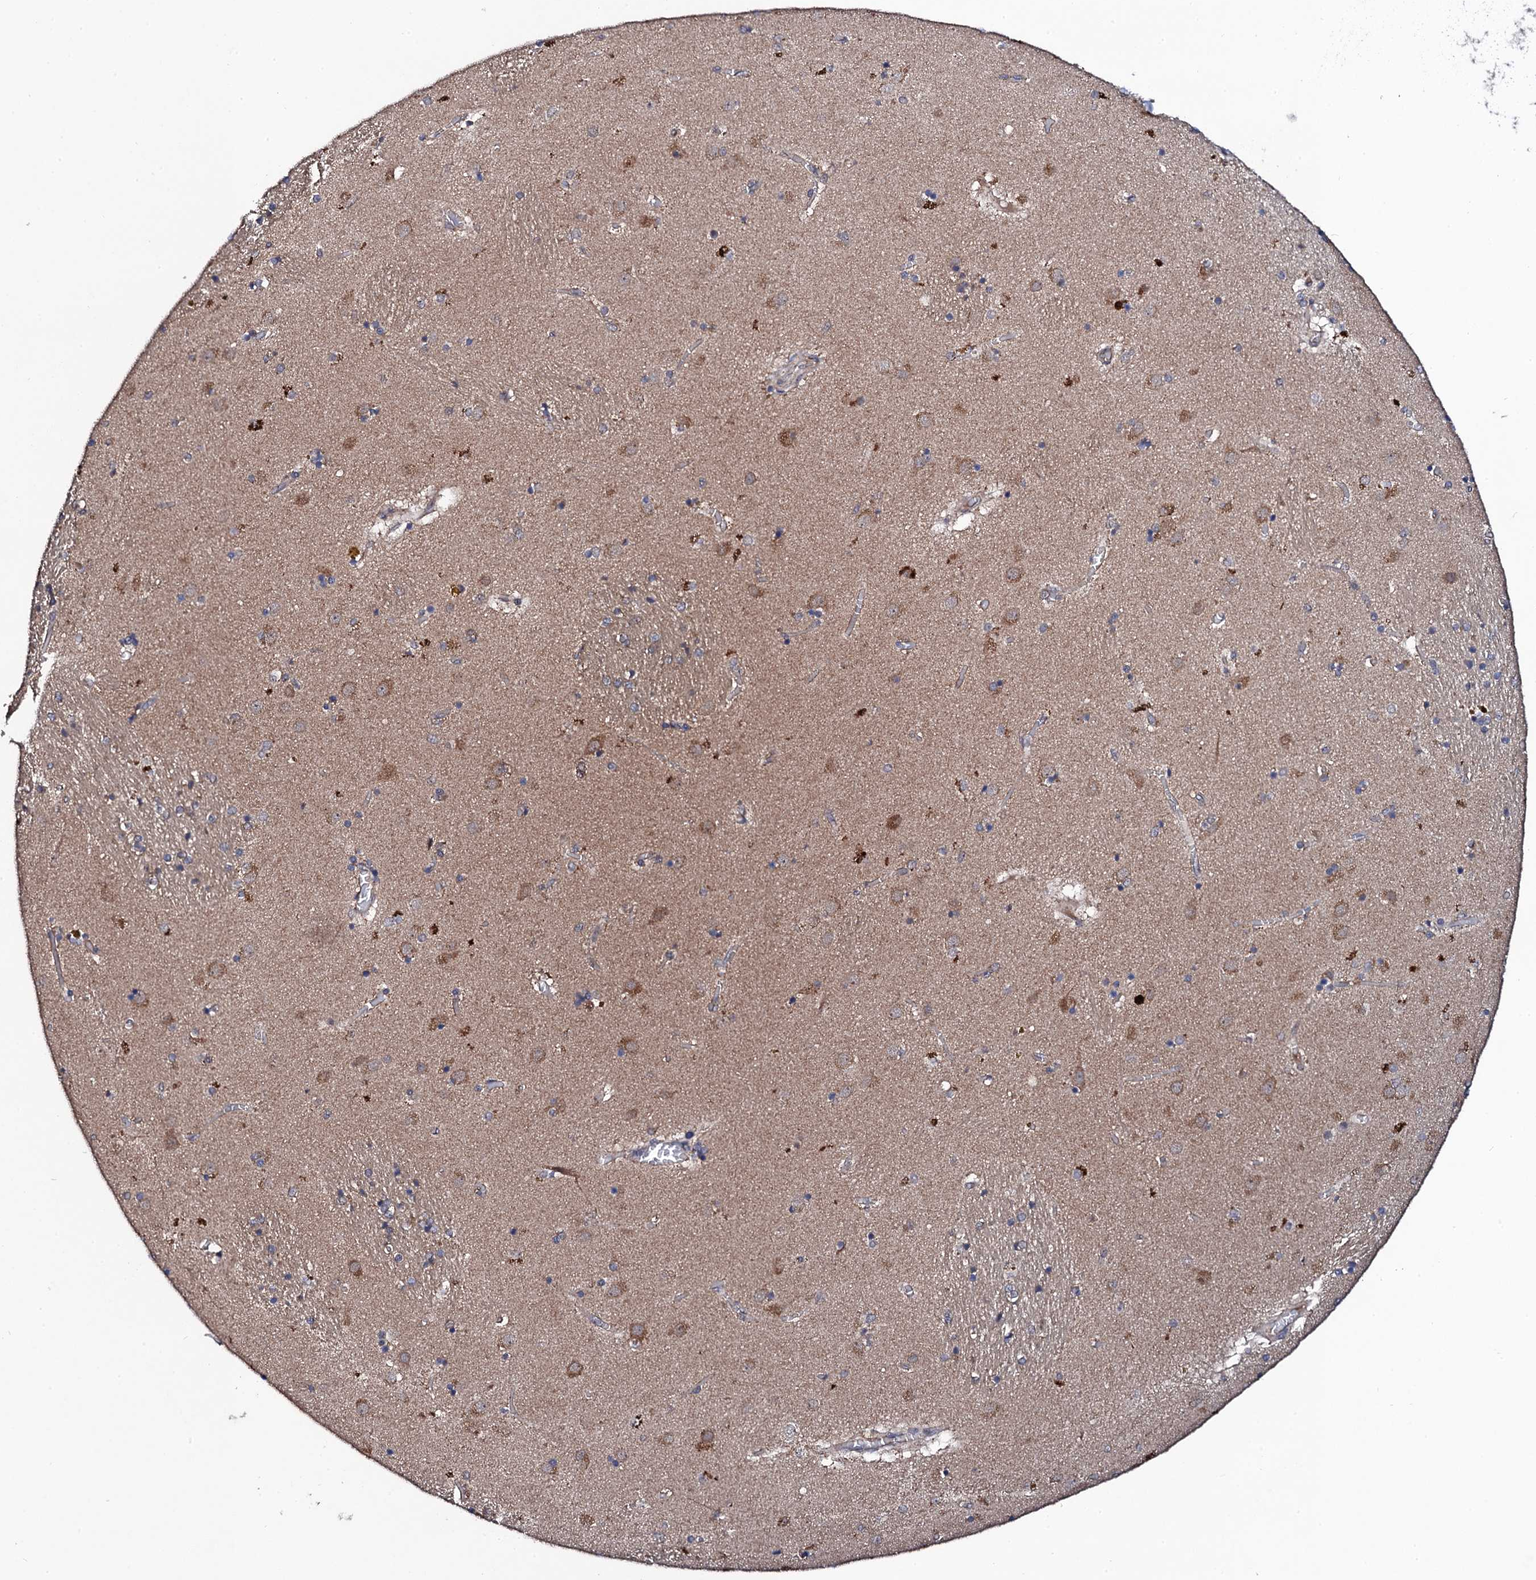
{"staining": {"intensity": "moderate", "quantity": "<25%", "location": "cytoplasmic/membranous"}, "tissue": "caudate", "cell_type": "Glial cells", "image_type": "normal", "snomed": [{"axis": "morphology", "description": "Normal tissue, NOS"}, {"axis": "topography", "description": "Lateral ventricle wall"}], "caption": "This photomicrograph reveals immunohistochemistry (IHC) staining of benign human caudate, with low moderate cytoplasmic/membranous positivity in approximately <25% of glial cells.", "gene": "IP6K1", "patient": {"sex": "male", "age": 70}}